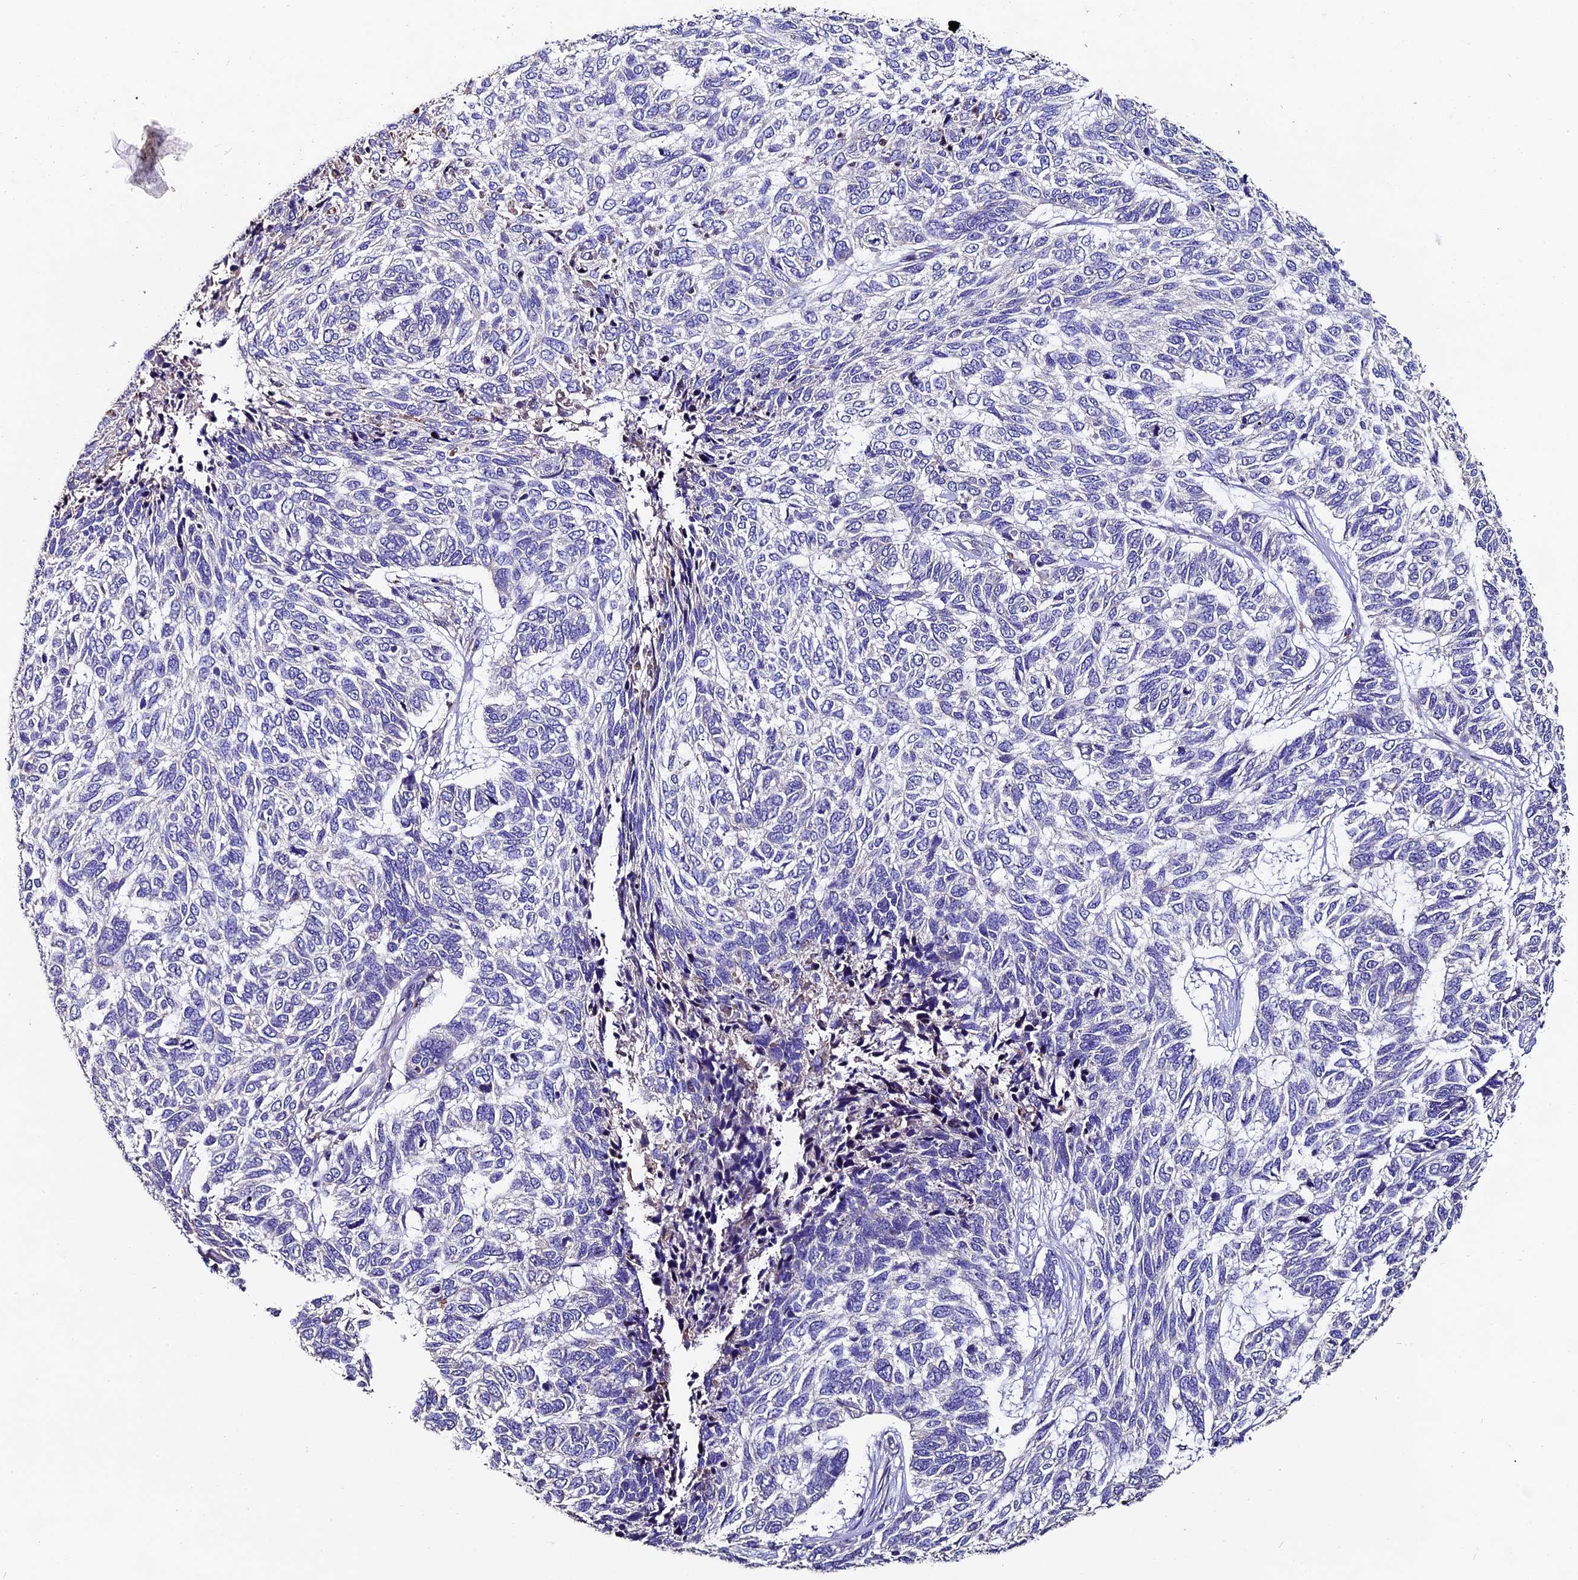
{"staining": {"intensity": "negative", "quantity": "none", "location": "none"}, "tissue": "skin cancer", "cell_type": "Tumor cells", "image_type": "cancer", "snomed": [{"axis": "morphology", "description": "Basal cell carcinoma"}, {"axis": "topography", "description": "Skin"}], "caption": "IHC photomicrograph of neoplastic tissue: human skin basal cell carcinoma stained with DAB (3,3'-diaminobenzidine) displays no significant protein expression in tumor cells. The staining is performed using DAB (3,3'-diaminobenzidine) brown chromogen with nuclei counter-stained in using hematoxylin.", "gene": "CLN5", "patient": {"sex": "female", "age": 65}}